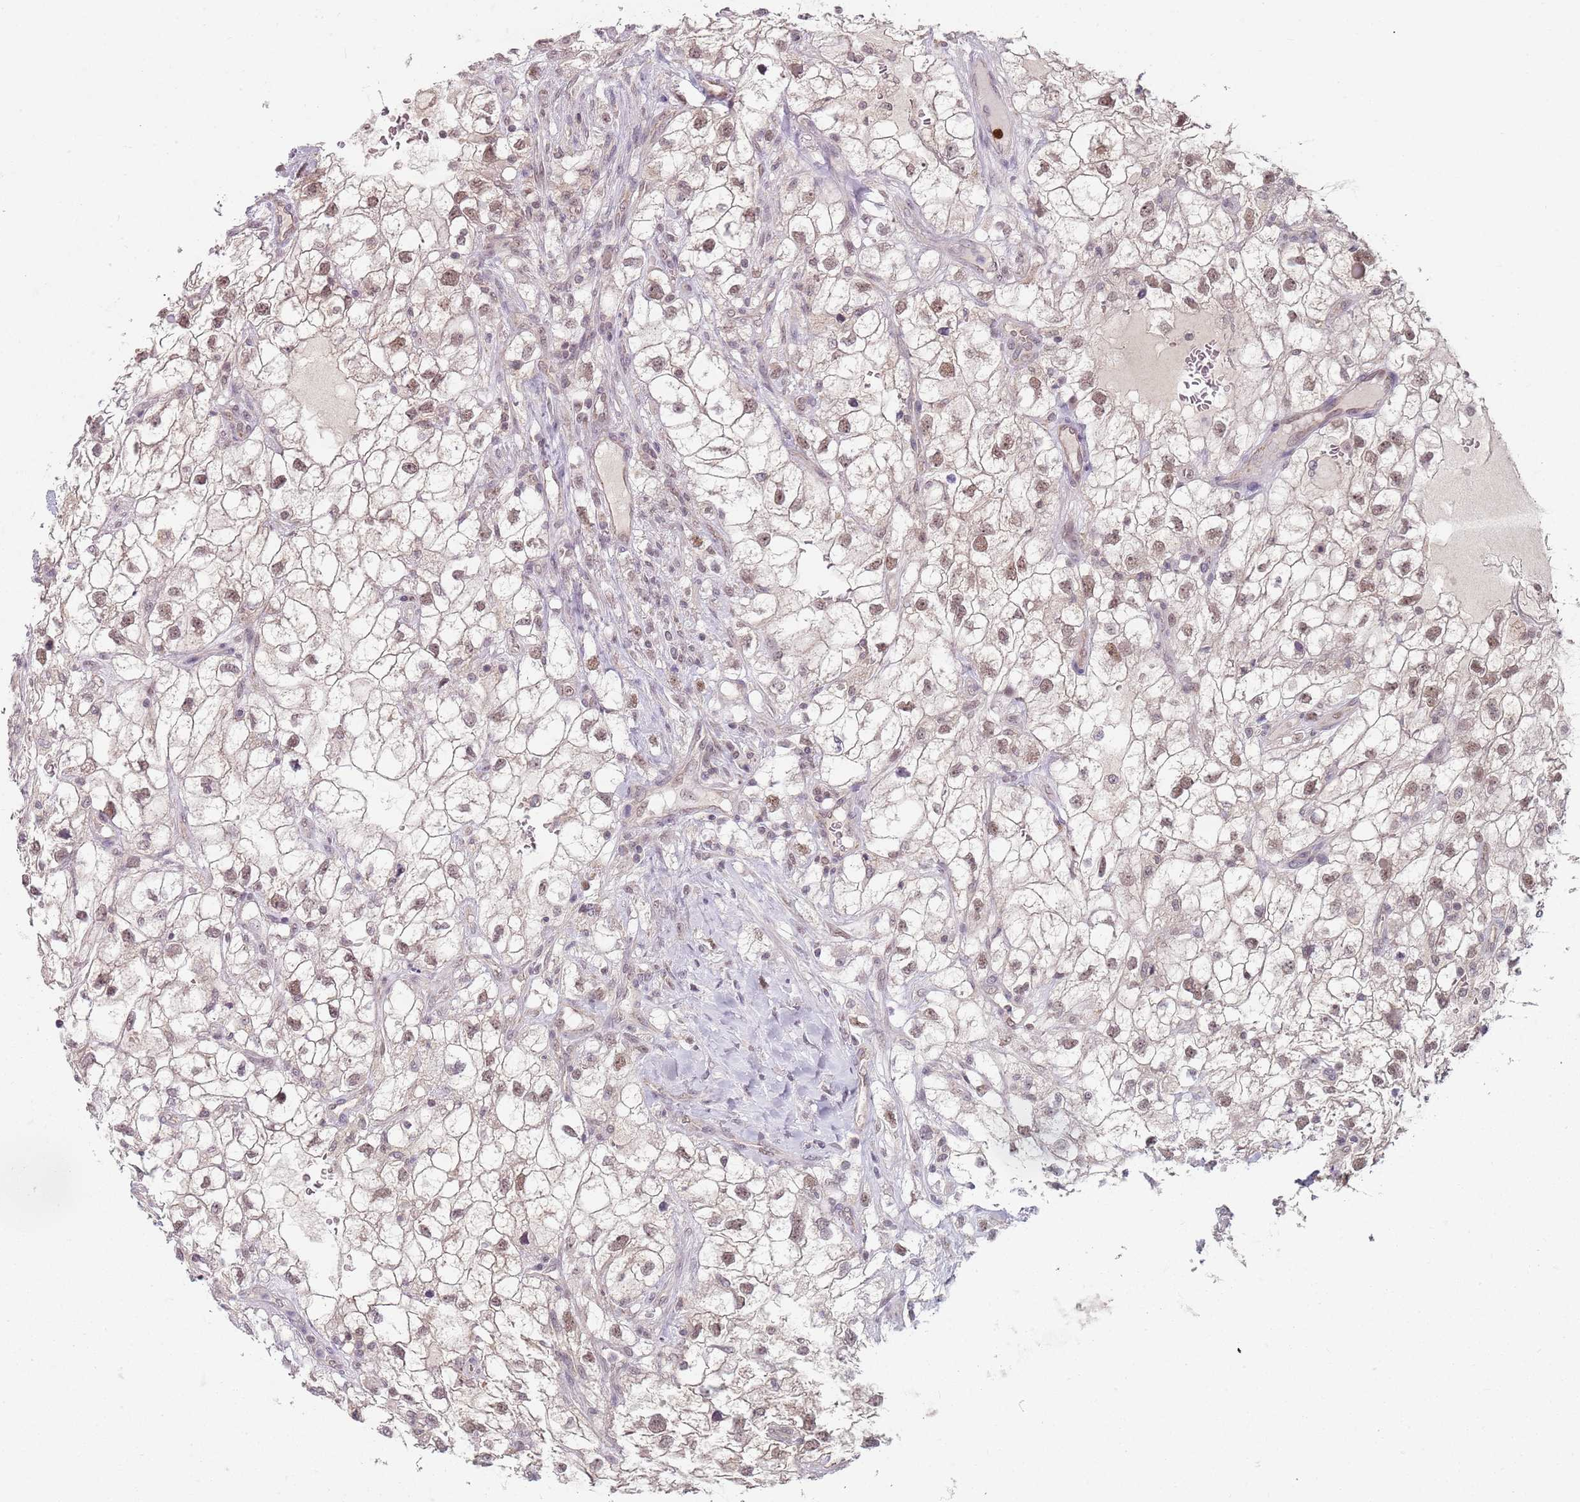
{"staining": {"intensity": "moderate", "quantity": ">75%", "location": "nuclear"}, "tissue": "renal cancer", "cell_type": "Tumor cells", "image_type": "cancer", "snomed": [{"axis": "morphology", "description": "Adenocarcinoma, NOS"}, {"axis": "topography", "description": "Kidney"}], "caption": "IHC histopathology image of renal cancer stained for a protein (brown), which displays medium levels of moderate nuclear staining in about >75% of tumor cells.", "gene": "SMARCAL1", "patient": {"sex": "male", "age": 59}}